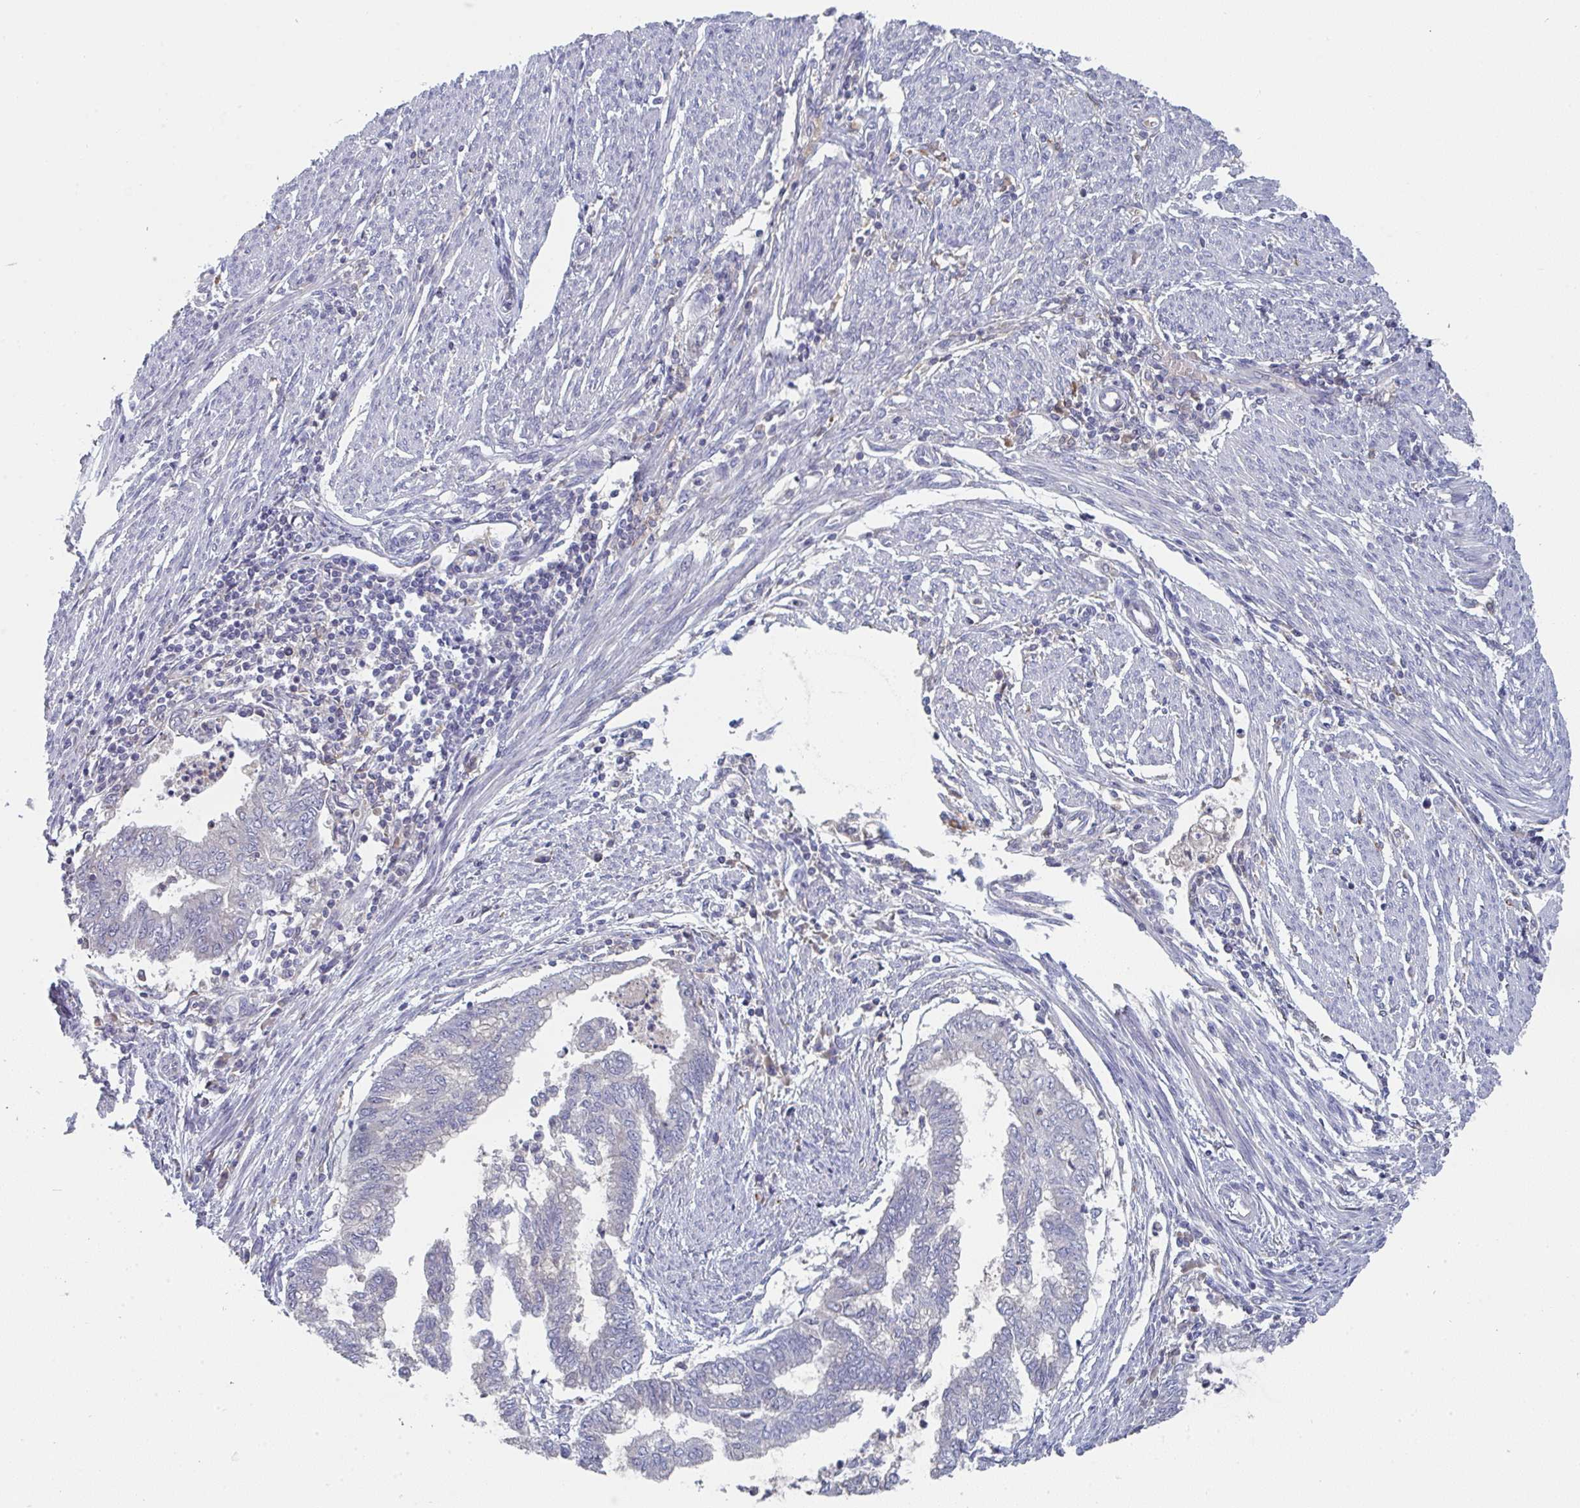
{"staining": {"intensity": "negative", "quantity": "none", "location": "none"}, "tissue": "endometrial cancer", "cell_type": "Tumor cells", "image_type": "cancer", "snomed": [{"axis": "morphology", "description": "Adenocarcinoma, NOS"}, {"axis": "topography", "description": "Endometrium"}], "caption": "Protein analysis of adenocarcinoma (endometrial) demonstrates no significant expression in tumor cells.", "gene": "HGFAC", "patient": {"sex": "female", "age": 79}}